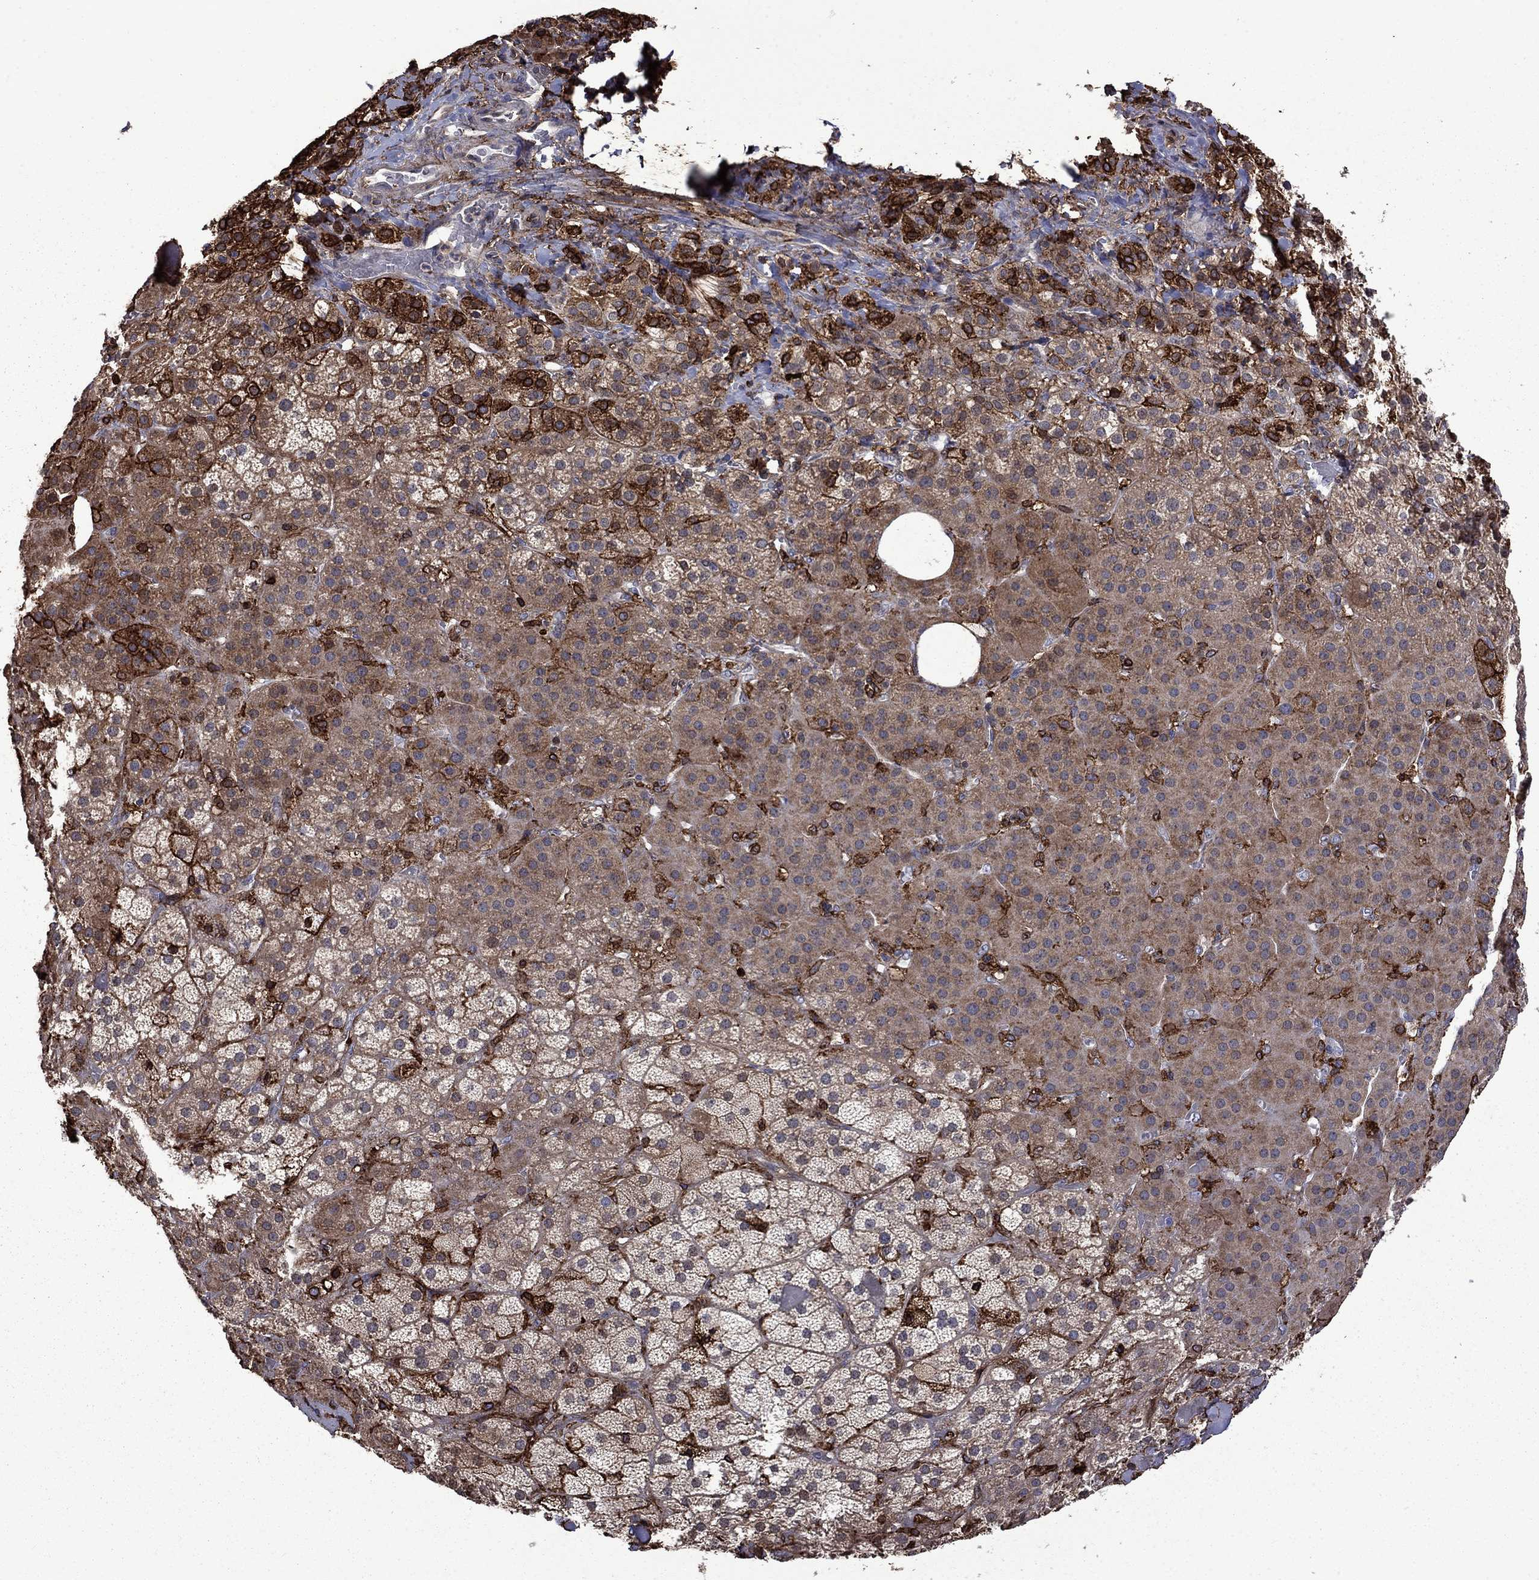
{"staining": {"intensity": "strong", "quantity": "25%-75%", "location": "cytoplasmic/membranous"}, "tissue": "adrenal gland", "cell_type": "Glandular cells", "image_type": "normal", "snomed": [{"axis": "morphology", "description": "Normal tissue, NOS"}, {"axis": "topography", "description": "Adrenal gland"}], "caption": "The immunohistochemical stain labels strong cytoplasmic/membranous positivity in glandular cells of unremarkable adrenal gland.", "gene": "PLAU", "patient": {"sex": "male", "age": 57}}